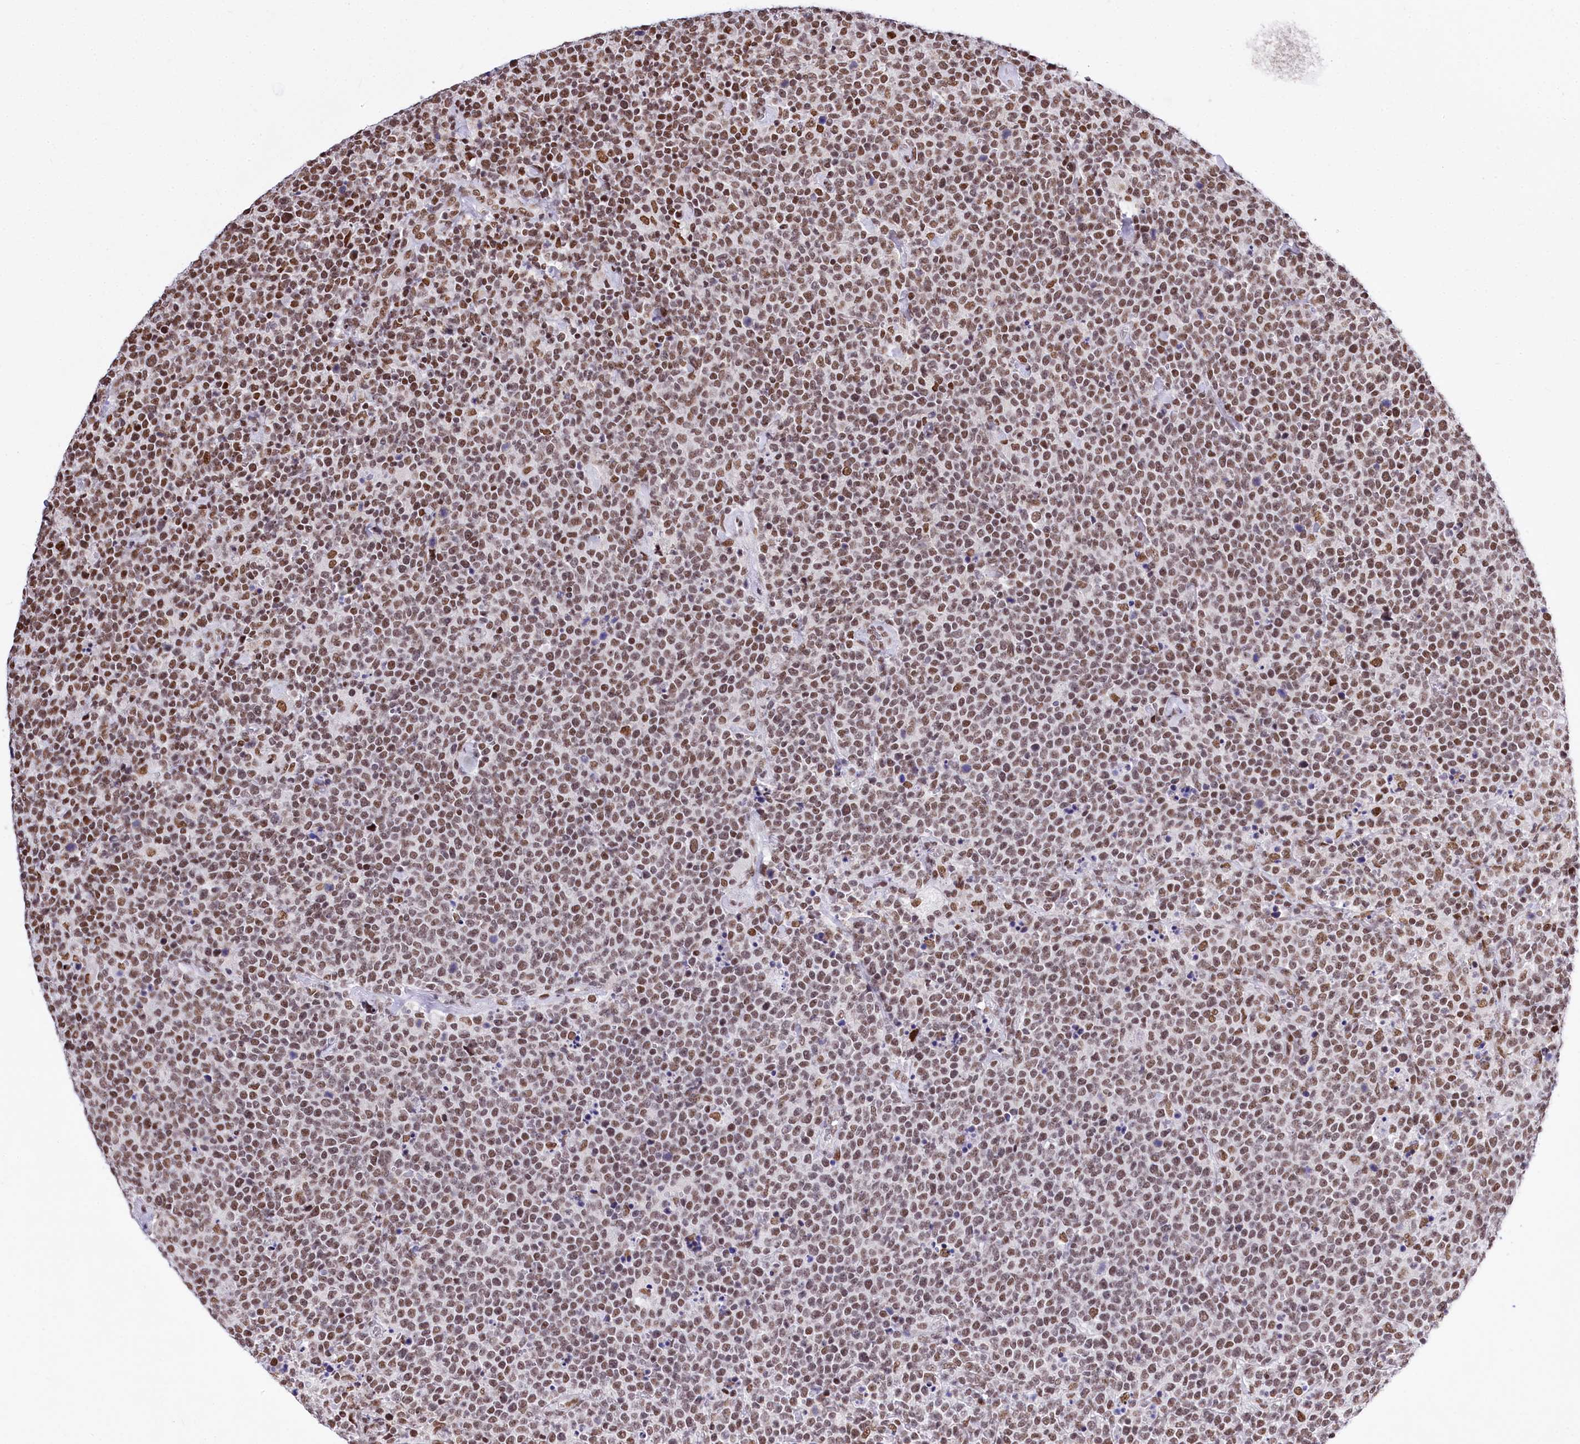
{"staining": {"intensity": "moderate", "quantity": ">75%", "location": "nuclear"}, "tissue": "lymphoma", "cell_type": "Tumor cells", "image_type": "cancer", "snomed": [{"axis": "morphology", "description": "Malignant lymphoma, non-Hodgkin's type, High grade"}, {"axis": "topography", "description": "Lymph node"}], "caption": "Lymphoma stained with DAB (3,3'-diaminobenzidine) IHC exhibits medium levels of moderate nuclear expression in approximately >75% of tumor cells.", "gene": "POU4F3", "patient": {"sex": "male", "age": 61}}